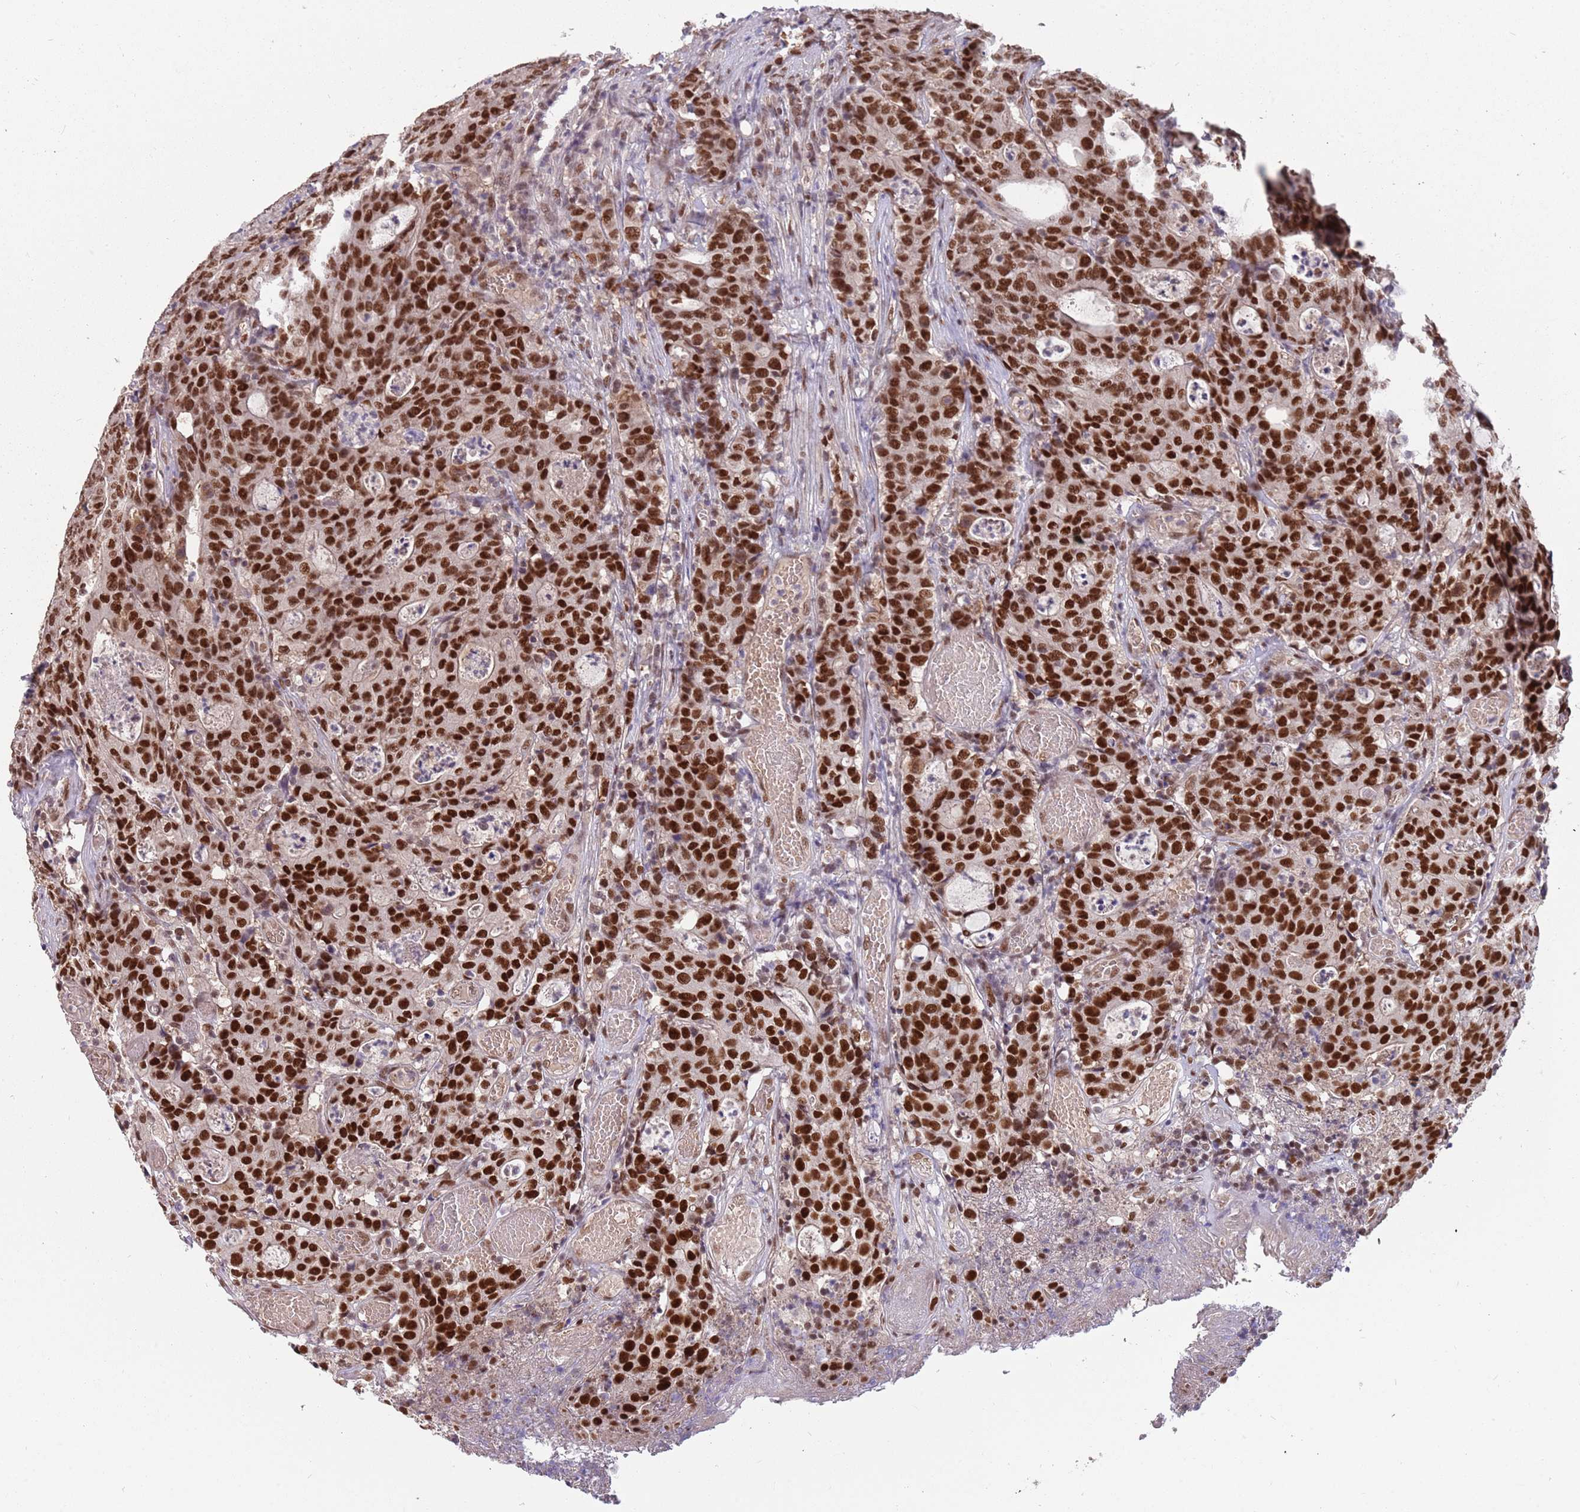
{"staining": {"intensity": "strong", "quantity": ">75%", "location": "nuclear"}, "tissue": "colorectal cancer", "cell_type": "Tumor cells", "image_type": "cancer", "snomed": [{"axis": "morphology", "description": "Adenocarcinoma, NOS"}, {"axis": "topography", "description": "Colon"}], "caption": "This is a histology image of immunohistochemistry staining of colorectal cancer, which shows strong expression in the nuclear of tumor cells.", "gene": "ZBTB7A", "patient": {"sex": "male", "age": 83}}